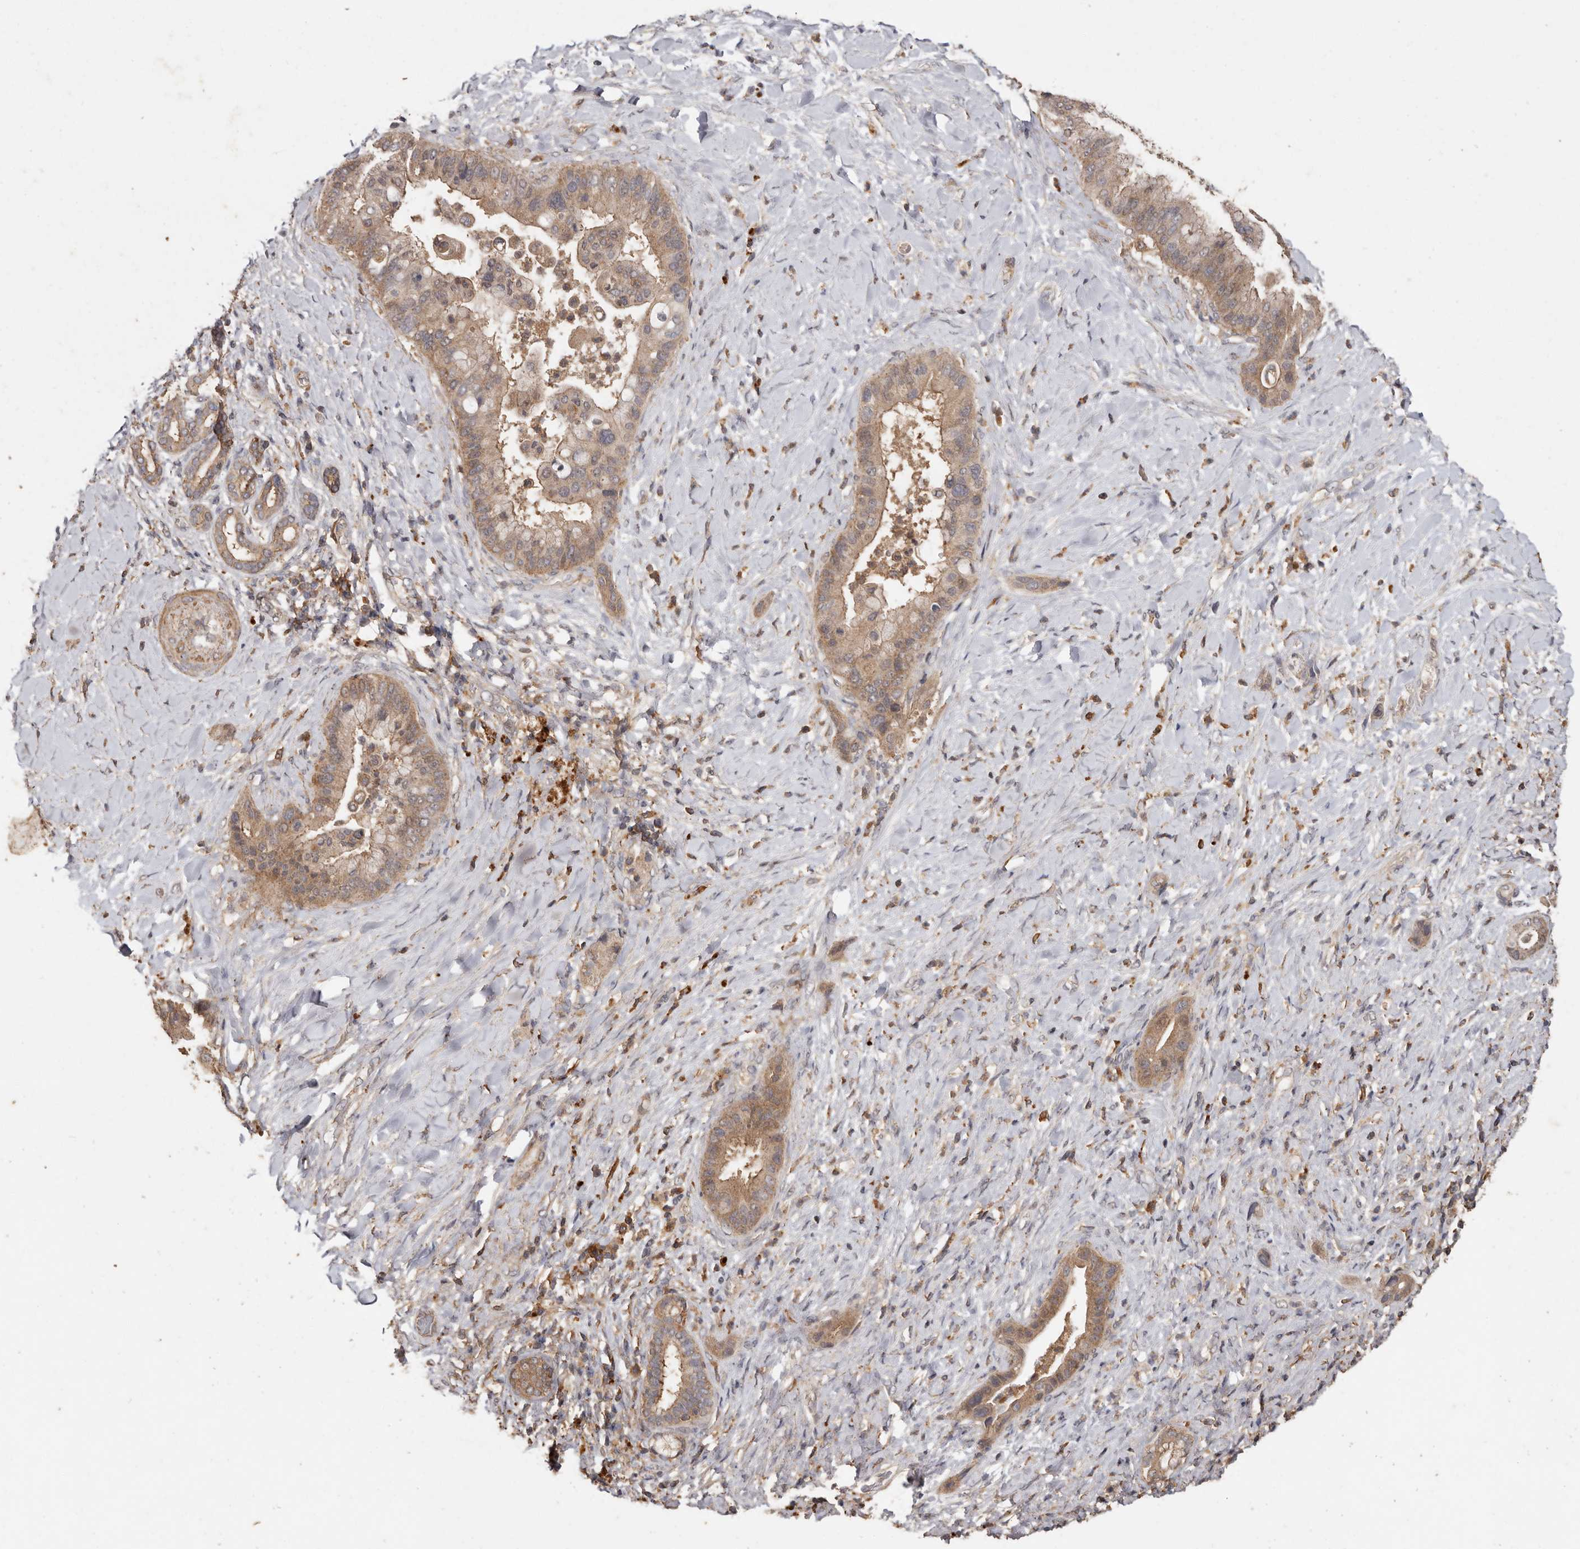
{"staining": {"intensity": "moderate", "quantity": ">75%", "location": "cytoplasmic/membranous"}, "tissue": "liver cancer", "cell_type": "Tumor cells", "image_type": "cancer", "snomed": [{"axis": "morphology", "description": "Cholangiocarcinoma"}, {"axis": "topography", "description": "Liver"}], "caption": "Brown immunohistochemical staining in human liver cholangiocarcinoma exhibits moderate cytoplasmic/membranous positivity in approximately >75% of tumor cells. (Stains: DAB (3,3'-diaminobenzidine) in brown, nuclei in blue, Microscopy: brightfield microscopy at high magnification).", "gene": "RWDD1", "patient": {"sex": "female", "age": 54}}